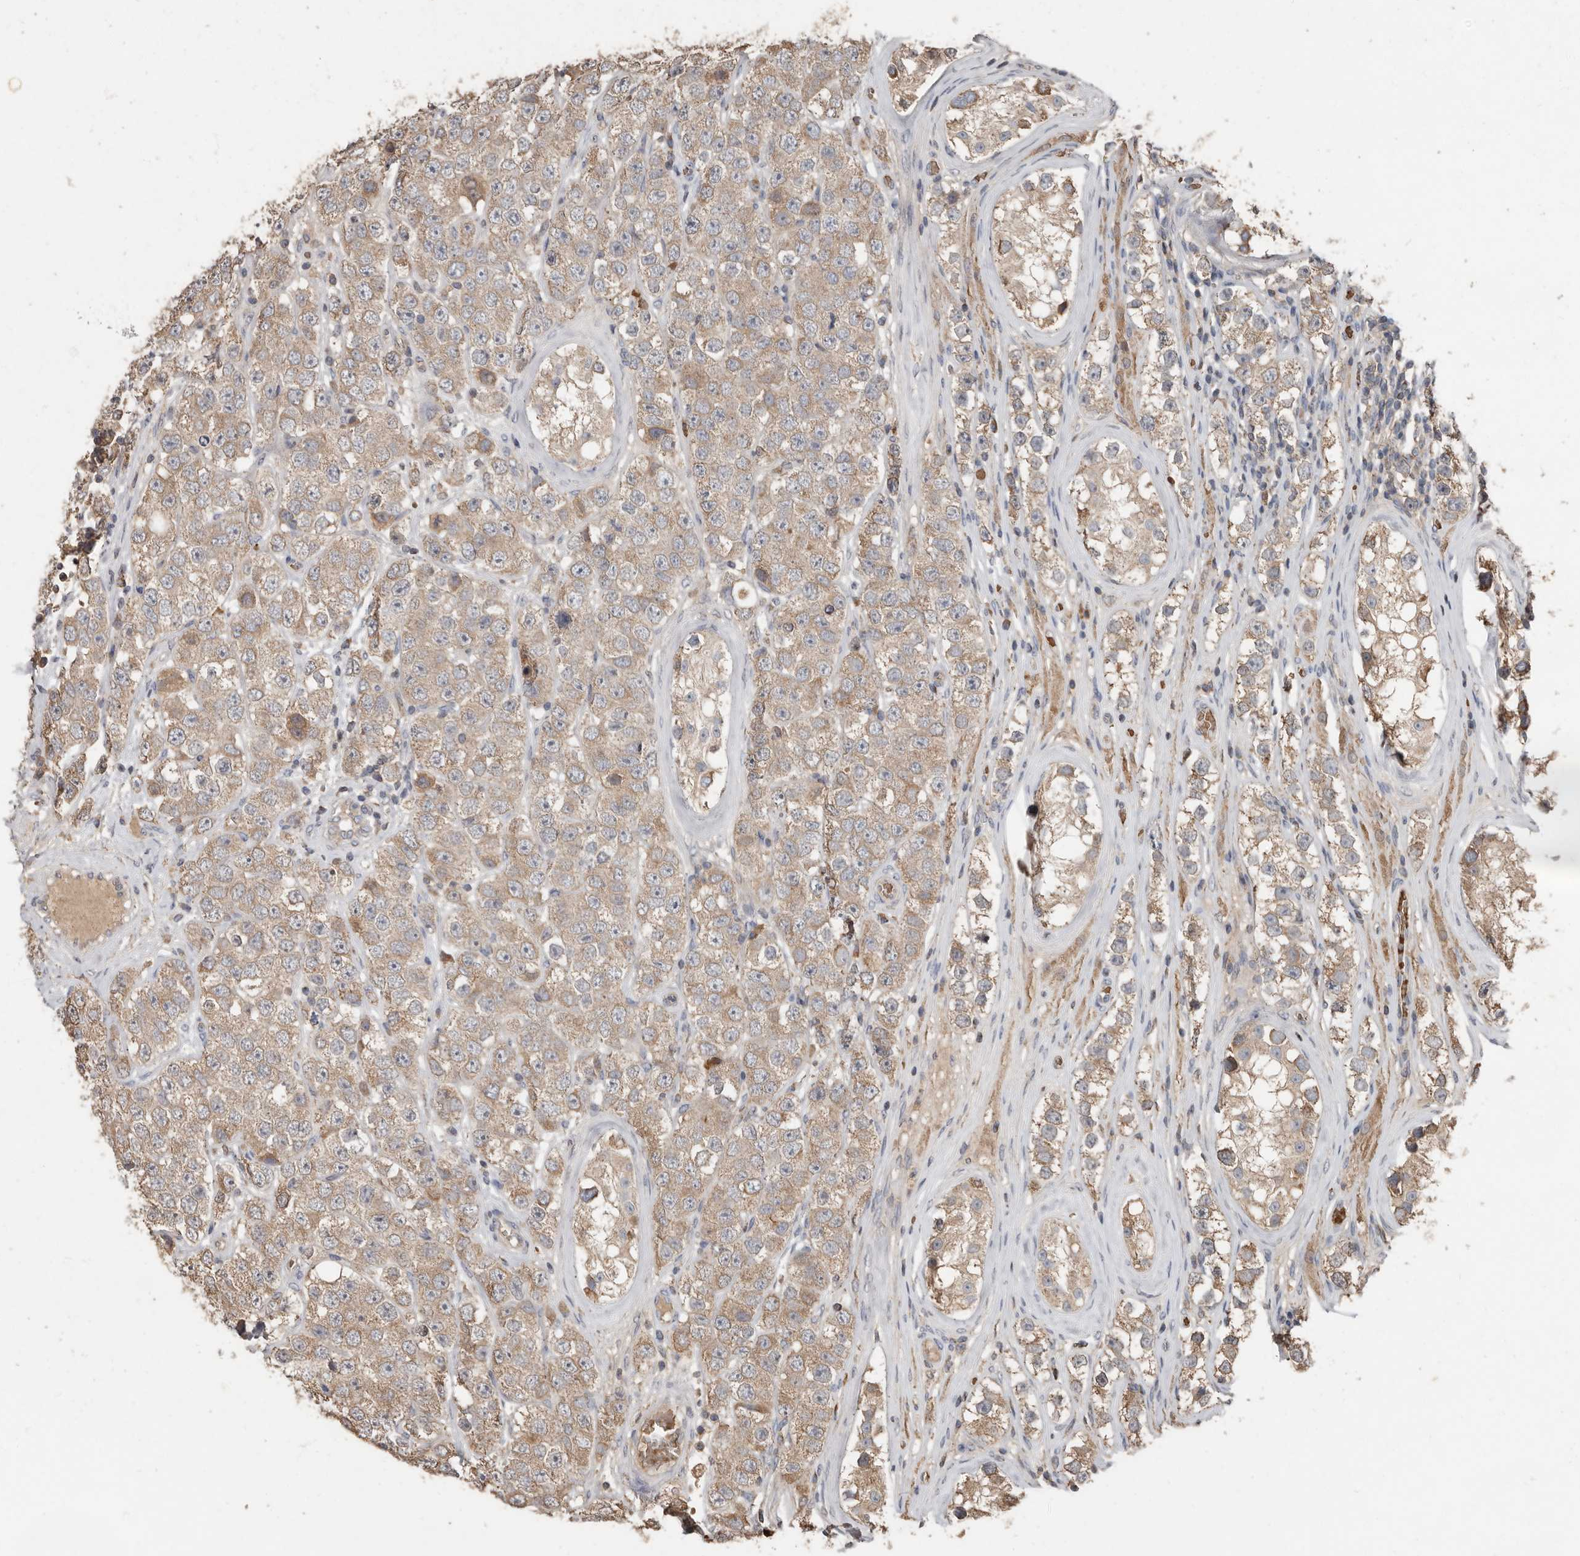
{"staining": {"intensity": "moderate", "quantity": ">75%", "location": "cytoplasmic/membranous"}, "tissue": "testis cancer", "cell_type": "Tumor cells", "image_type": "cancer", "snomed": [{"axis": "morphology", "description": "Seminoma, NOS"}, {"axis": "topography", "description": "Testis"}], "caption": "High-power microscopy captured an immunohistochemistry (IHC) image of seminoma (testis), revealing moderate cytoplasmic/membranous positivity in about >75% of tumor cells. The staining was performed using DAB to visualize the protein expression in brown, while the nuclei were stained in blue with hematoxylin (Magnification: 20x).", "gene": "KIF26B", "patient": {"sex": "male", "age": 28}}